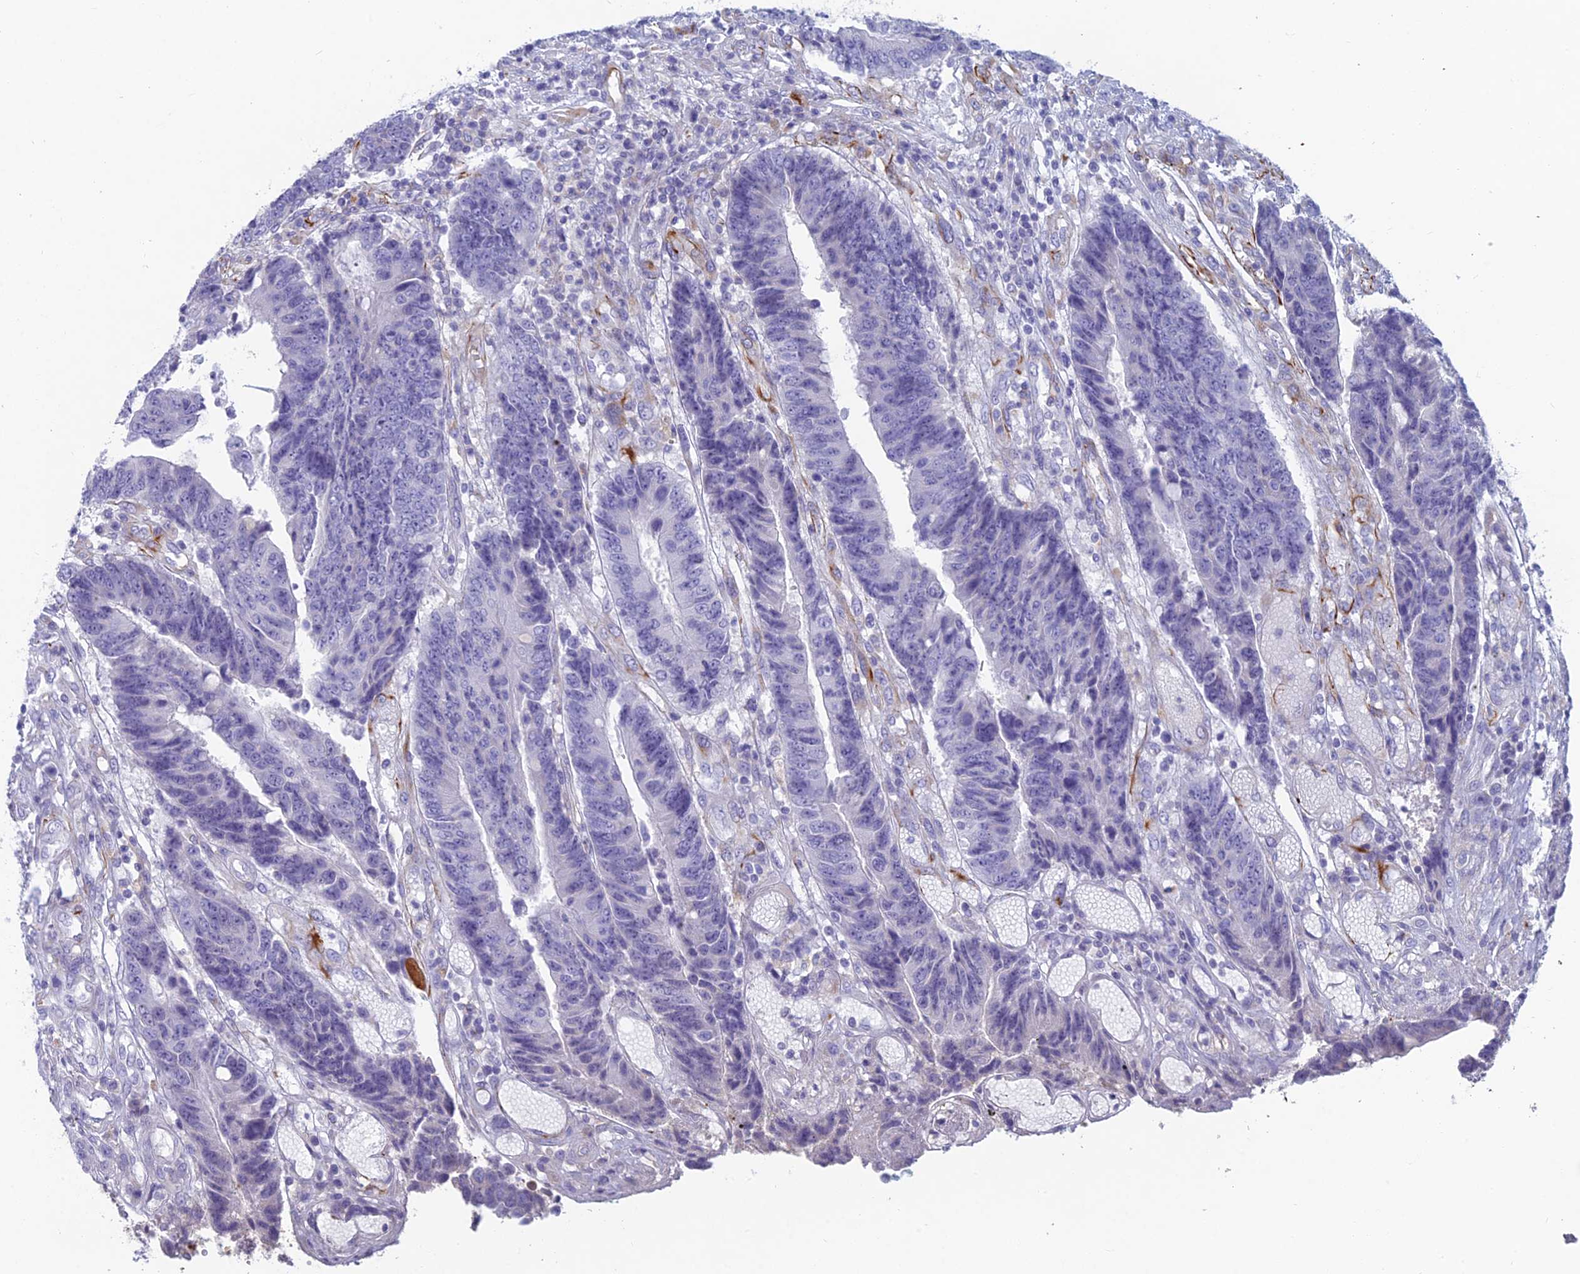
{"staining": {"intensity": "negative", "quantity": "none", "location": "none"}, "tissue": "colorectal cancer", "cell_type": "Tumor cells", "image_type": "cancer", "snomed": [{"axis": "morphology", "description": "Adenocarcinoma, NOS"}, {"axis": "topography", "description": "Rectum"}], "caption": "Immunohistochemistry micrograph of colorectal adenocarcinoma stained for a protein (brown), which exhibits no positivity in tumor cells.", "gene": "FERD3L", "patient": {"sex": "male", "age": 84}}